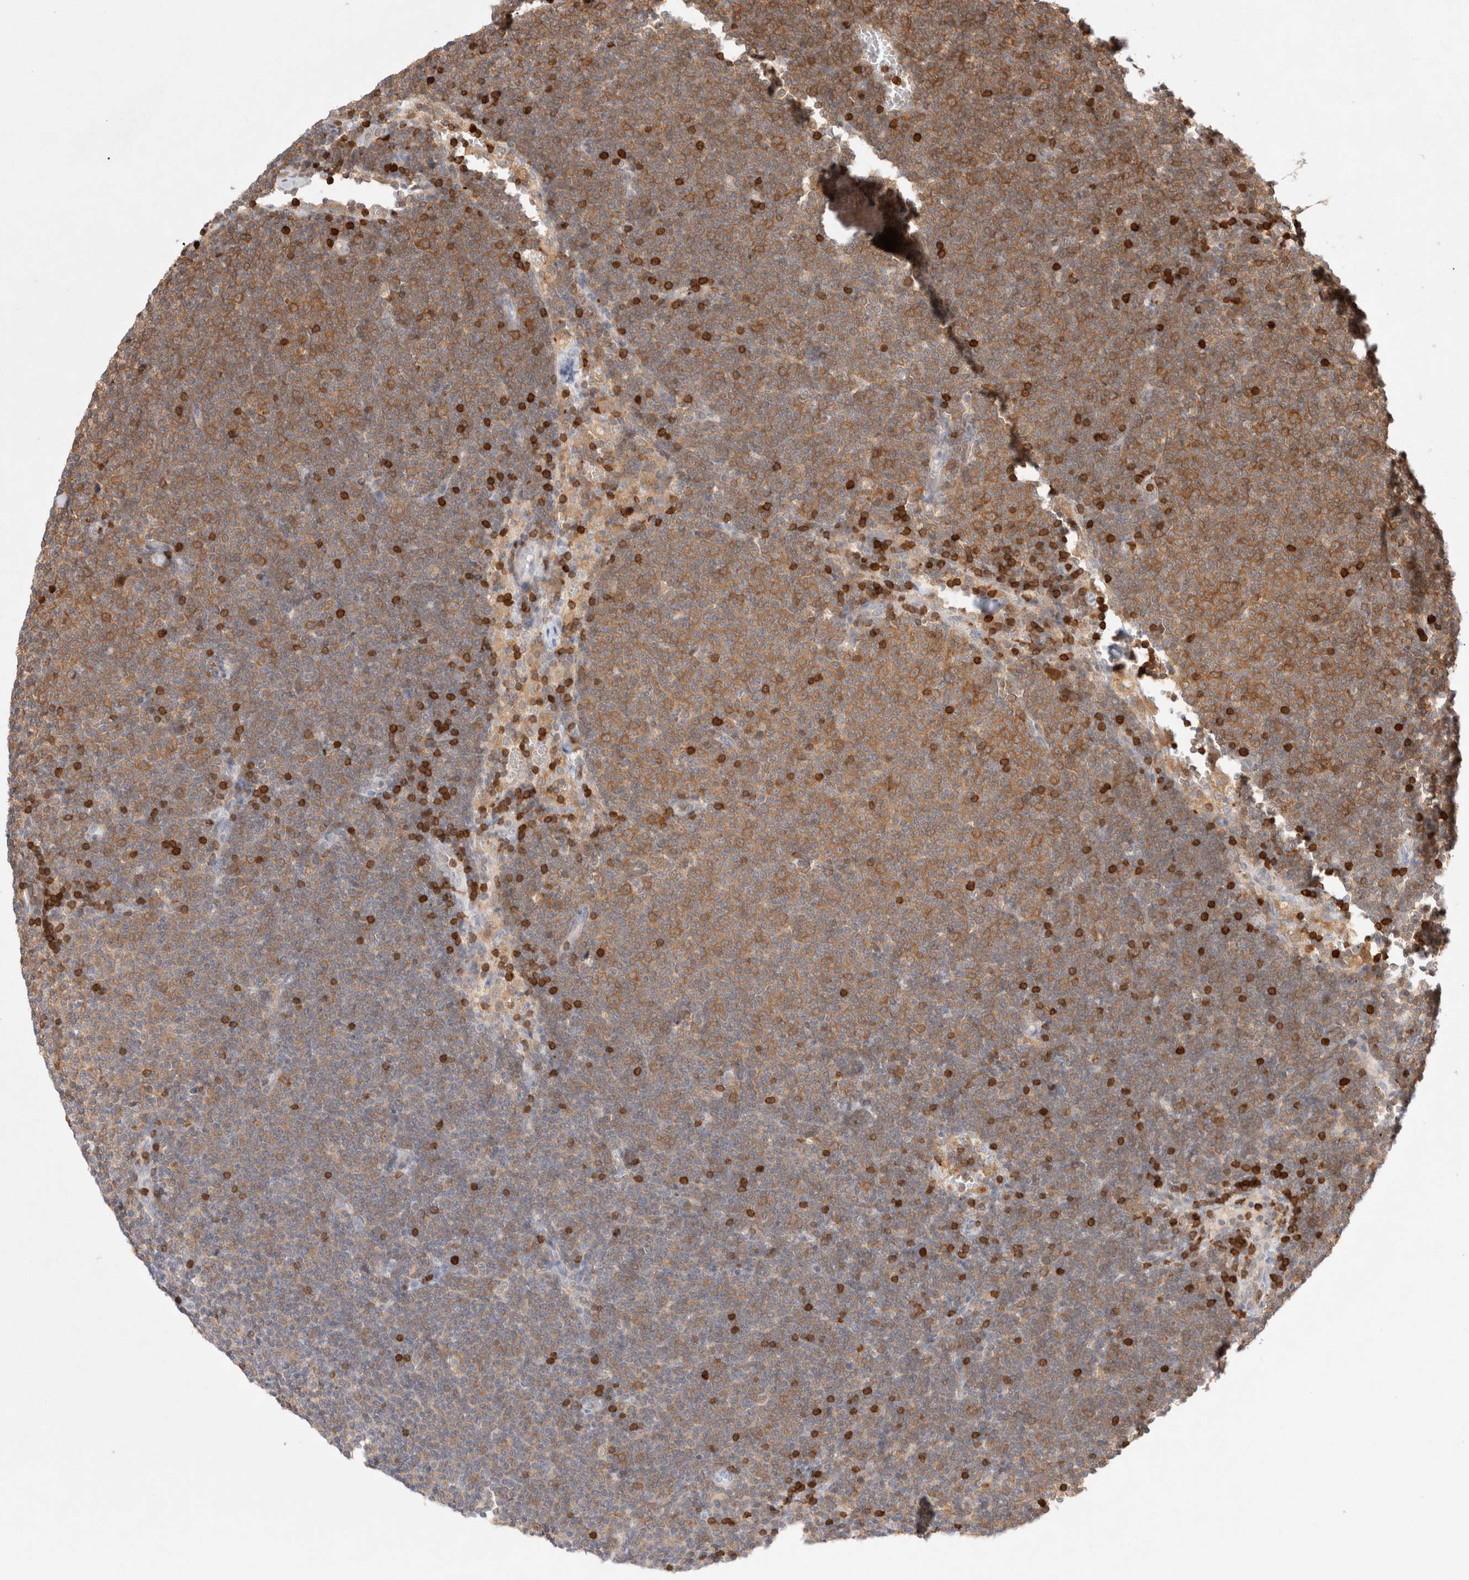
{"staining": {"intensity": "moderate", "quantity": "25%-75%", "location": "cytoplasmic/membranous"}, "tissue": "lymphoma", "cell_type": "Tumor cells", "image_type": "cancer", "snomed": [{"axis": "morphology", "description": "Malignant lymphoma, non-Hodgkin's type, Low grade"}, {"axis": "topography", "description": "Lymph node"}], "caption": "High-magnification brightfield microscopy of malignant lymphoma, non-Hodgkin's type (low-grade) stained with DAB (3,3'-diaminobenzidine) (brown) and counterstained with hematoxylin (blue). tumor cells exhibit moderate cytoplasmic/membranous positivity is identified in approximately25%-75% of cells. The protein of interest is shown in brown color, while the nuclei are stained blue.", "gene": "STARD10", "patient": {"sex": "female", "age": 53}}